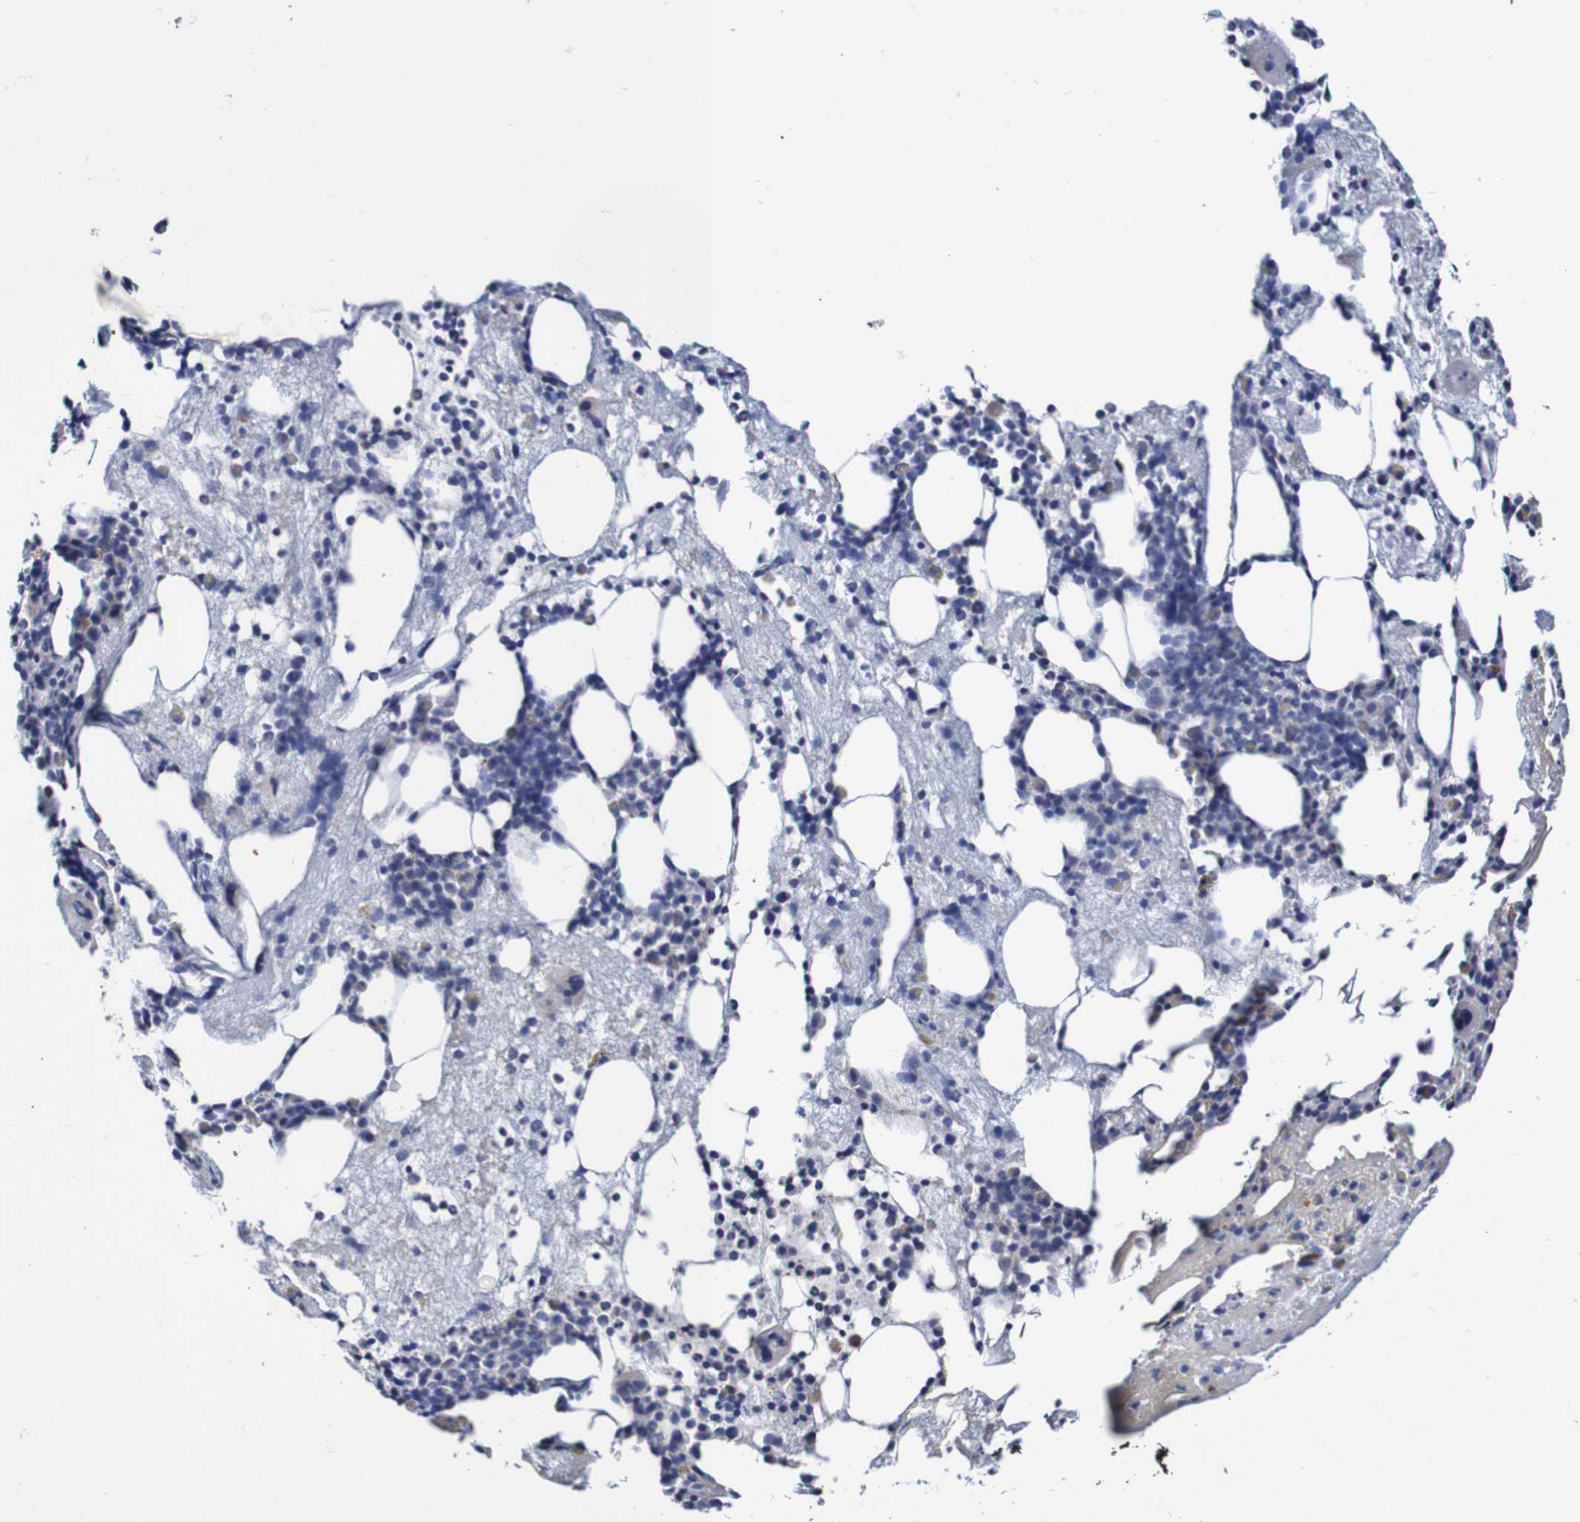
{"staining": {"intensity": "negative", "quantity": "none", "location": "none"}, "tissue": "bone marrow", "cell_type": "Hematopoietic cells", "image_type": "normal", "snomed": [{"axis": "morphology", "description": "Normal tissue, NOS"}, {"axis": "morphology", "description": "Inflammation, NOS"}, {"axis": "topography", "description": "Bone marrow"}], "caption": "Hematopoietic cells are negative for brown protein staining in normal bone marrow. Nuclei are stained in blue.", "gene": "SEZ6", "patient": {"sex": "male", "age": 43}}